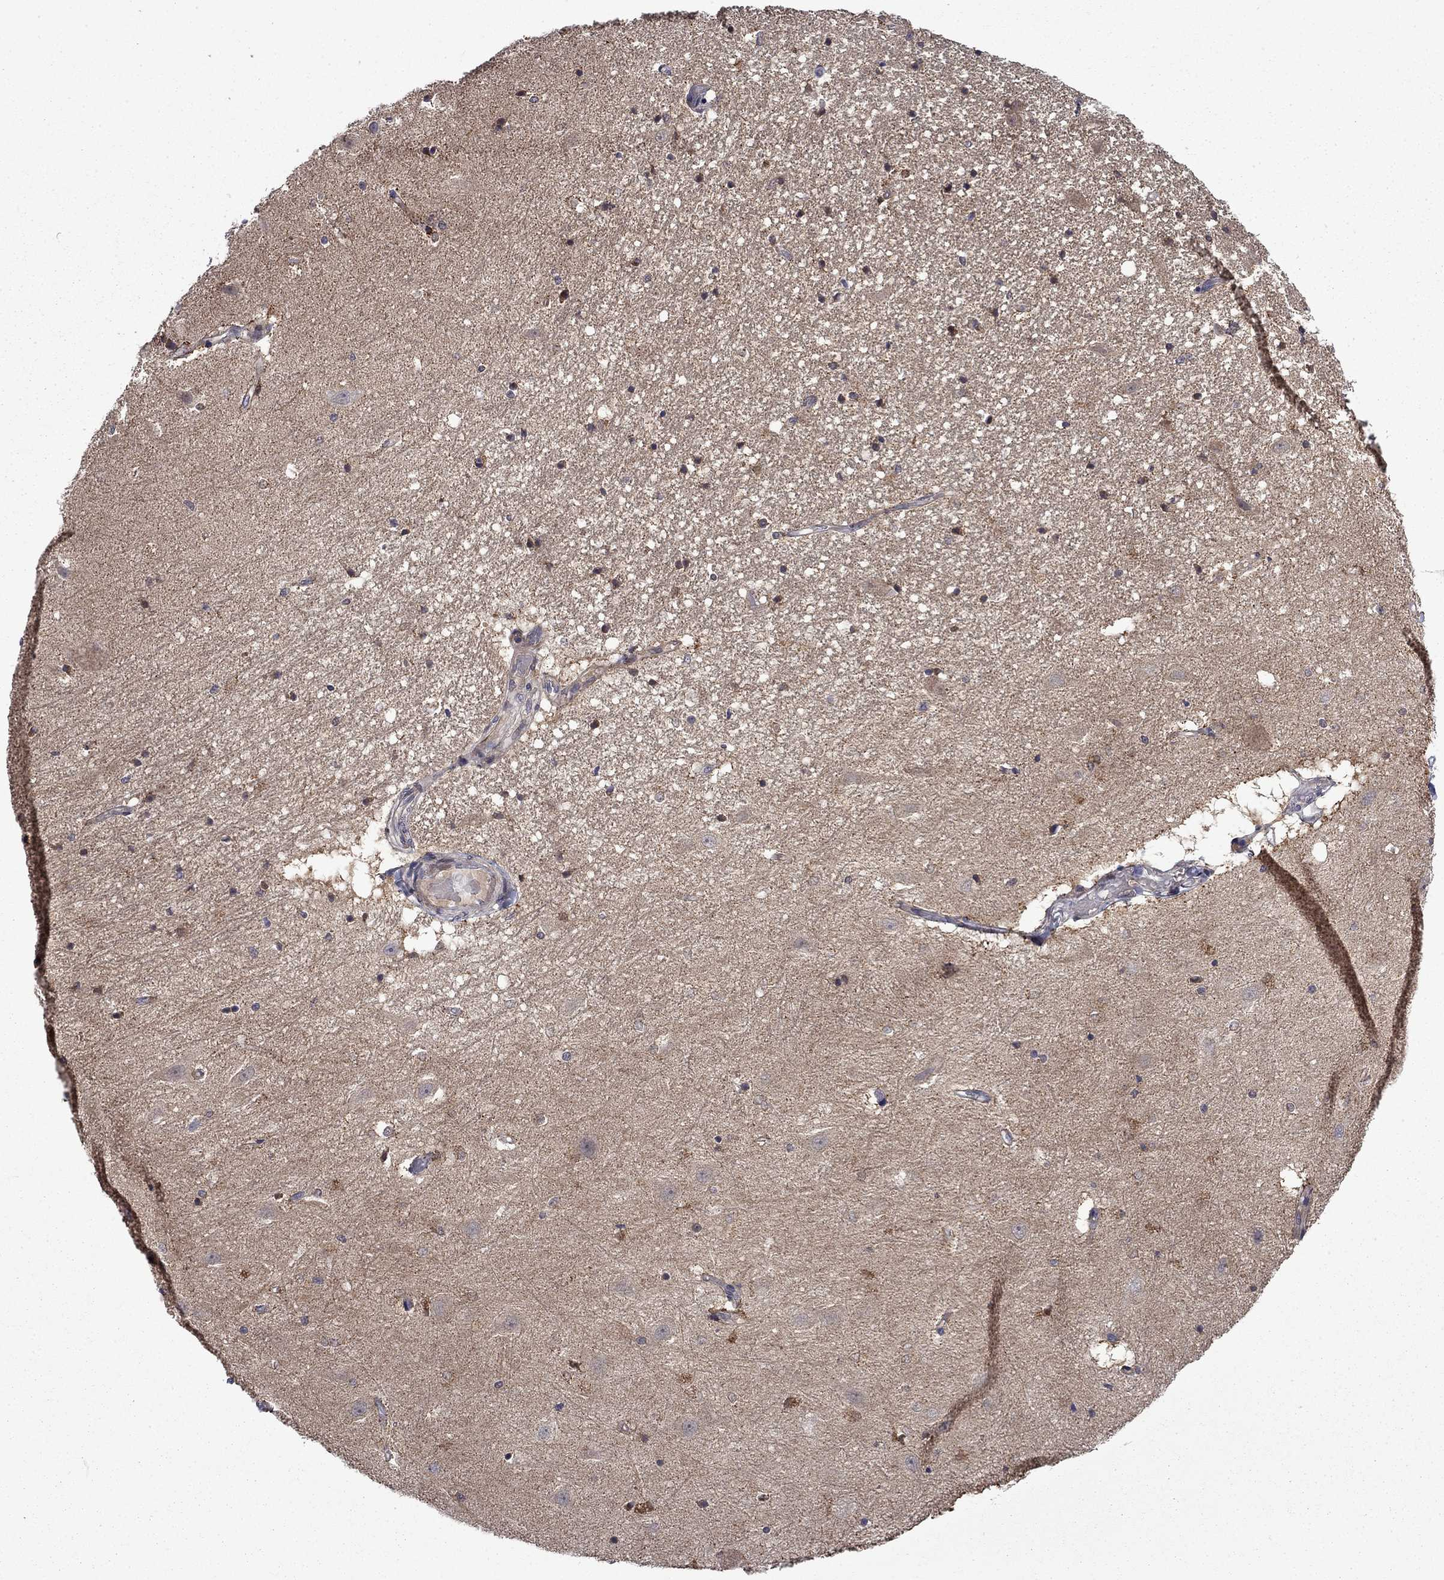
{"staining": {"intensity": "moderate", "quantity": "<25%", "location": "cytoplasmic/membranous"}, "tissue": "hippocampus", "cell_type": "Glial cells", "image_type": "normal", "snomed": [{"axis": "morphology", "description": "Normal tissue, NOS"}, {"axis": "topography", "description": "Hippocampus"}], "caption": "Protein expression analysis of benign hippocampus exhibits moderate cytoplasmic/membranous staining in approximately <25% of glial cells. Nuclei are stained in blue.", "gene": "TPMT", "patient": {"sex": "male", "age": 49}}